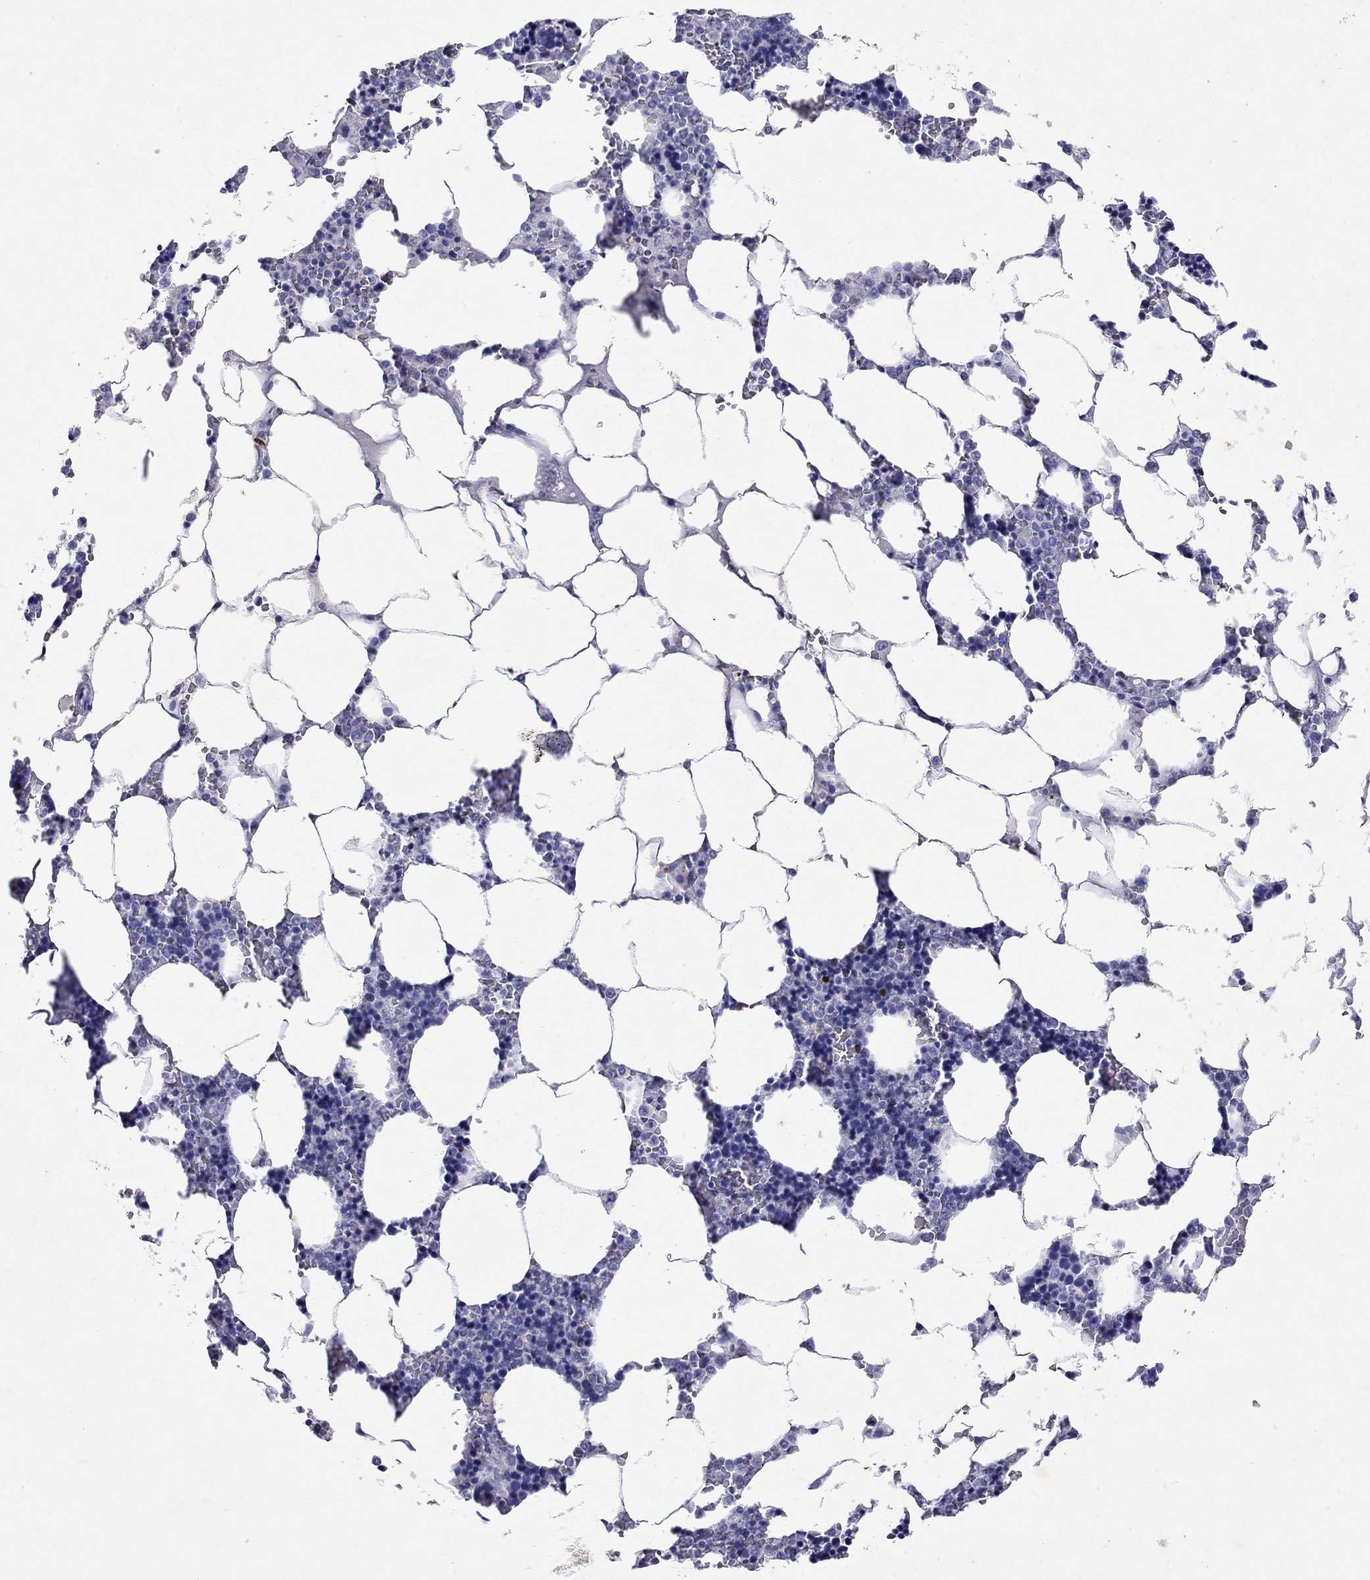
{"staining": {"intensity": "negative", "quantity": "none", "location": "none"}, "tissue": "bone marrow", "cell_type": "Hematopoietic cells", "image_type": "normal", "snomed": [{"axis": "morphology", "description": "Normal tissue, NOS"}, {"axis": "topography", "description": "Bone marrow"}], "caption": "Hematopoietic cells show no significant protein positivity in benign bone marrow. (DAB IHC visualized using brightfield microscopy, high magnification).", "gene": "ARMC12", "patient": {"sex": "male", "age": 63}}